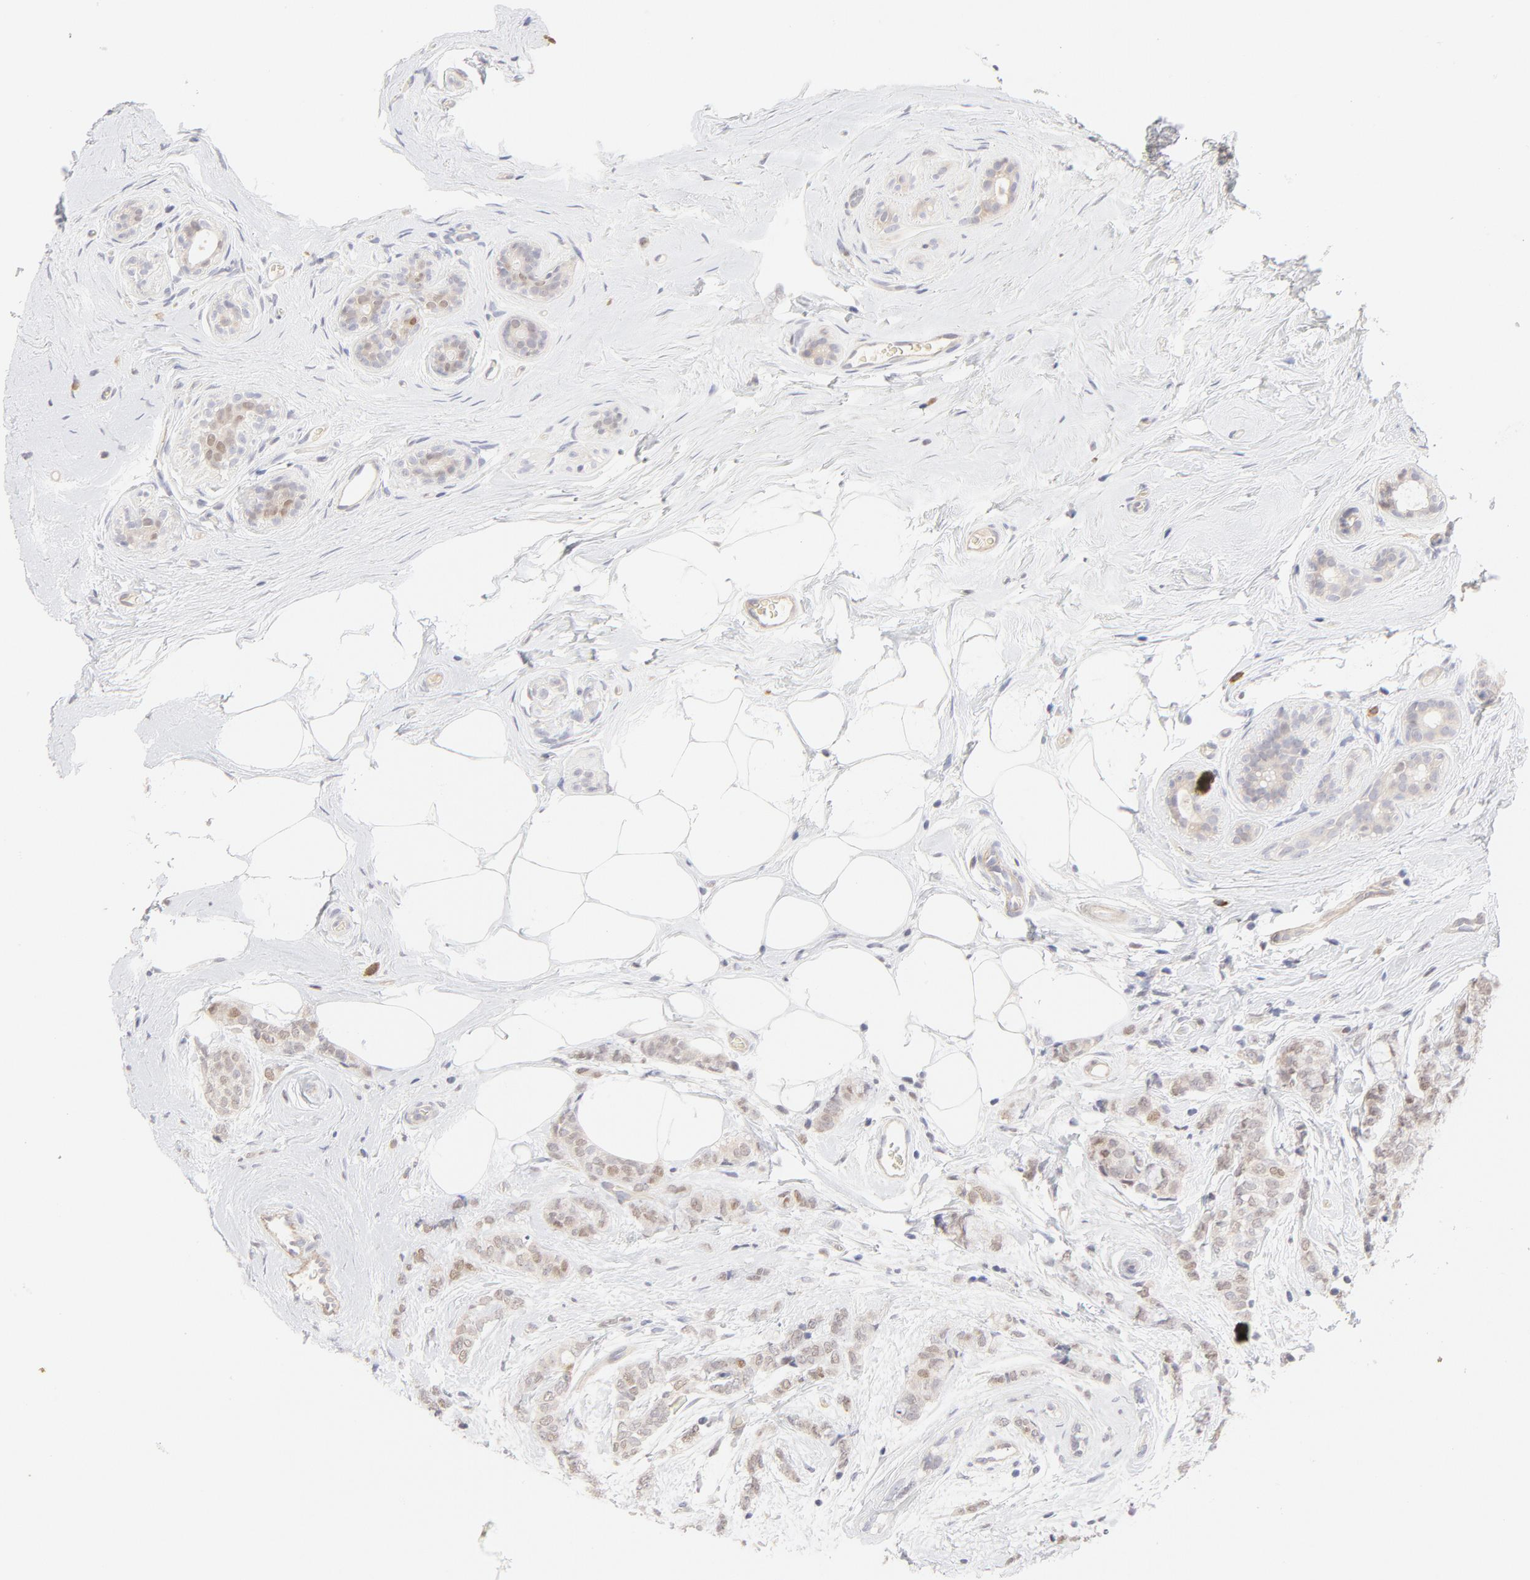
{"staining": {"intensity": "weak", "quantity": "25%-75%", "location": "nuclear"}, "tissue": "breast cancer", "cell_type": "Tumor cells", "image_type": "cancer", "snomed": [{"axis": "morphology", "description": "Lobular carcinoma"}, {"axis": "topography", "description": "Breast"}], "caption": "The micrograph shows staining of lobular carcinoma (breast), revealing weak nuclear protein staining (brown color) within tumor cells.", "gene": "ELF3", "patient": {"sex": "female", "age": 60}}